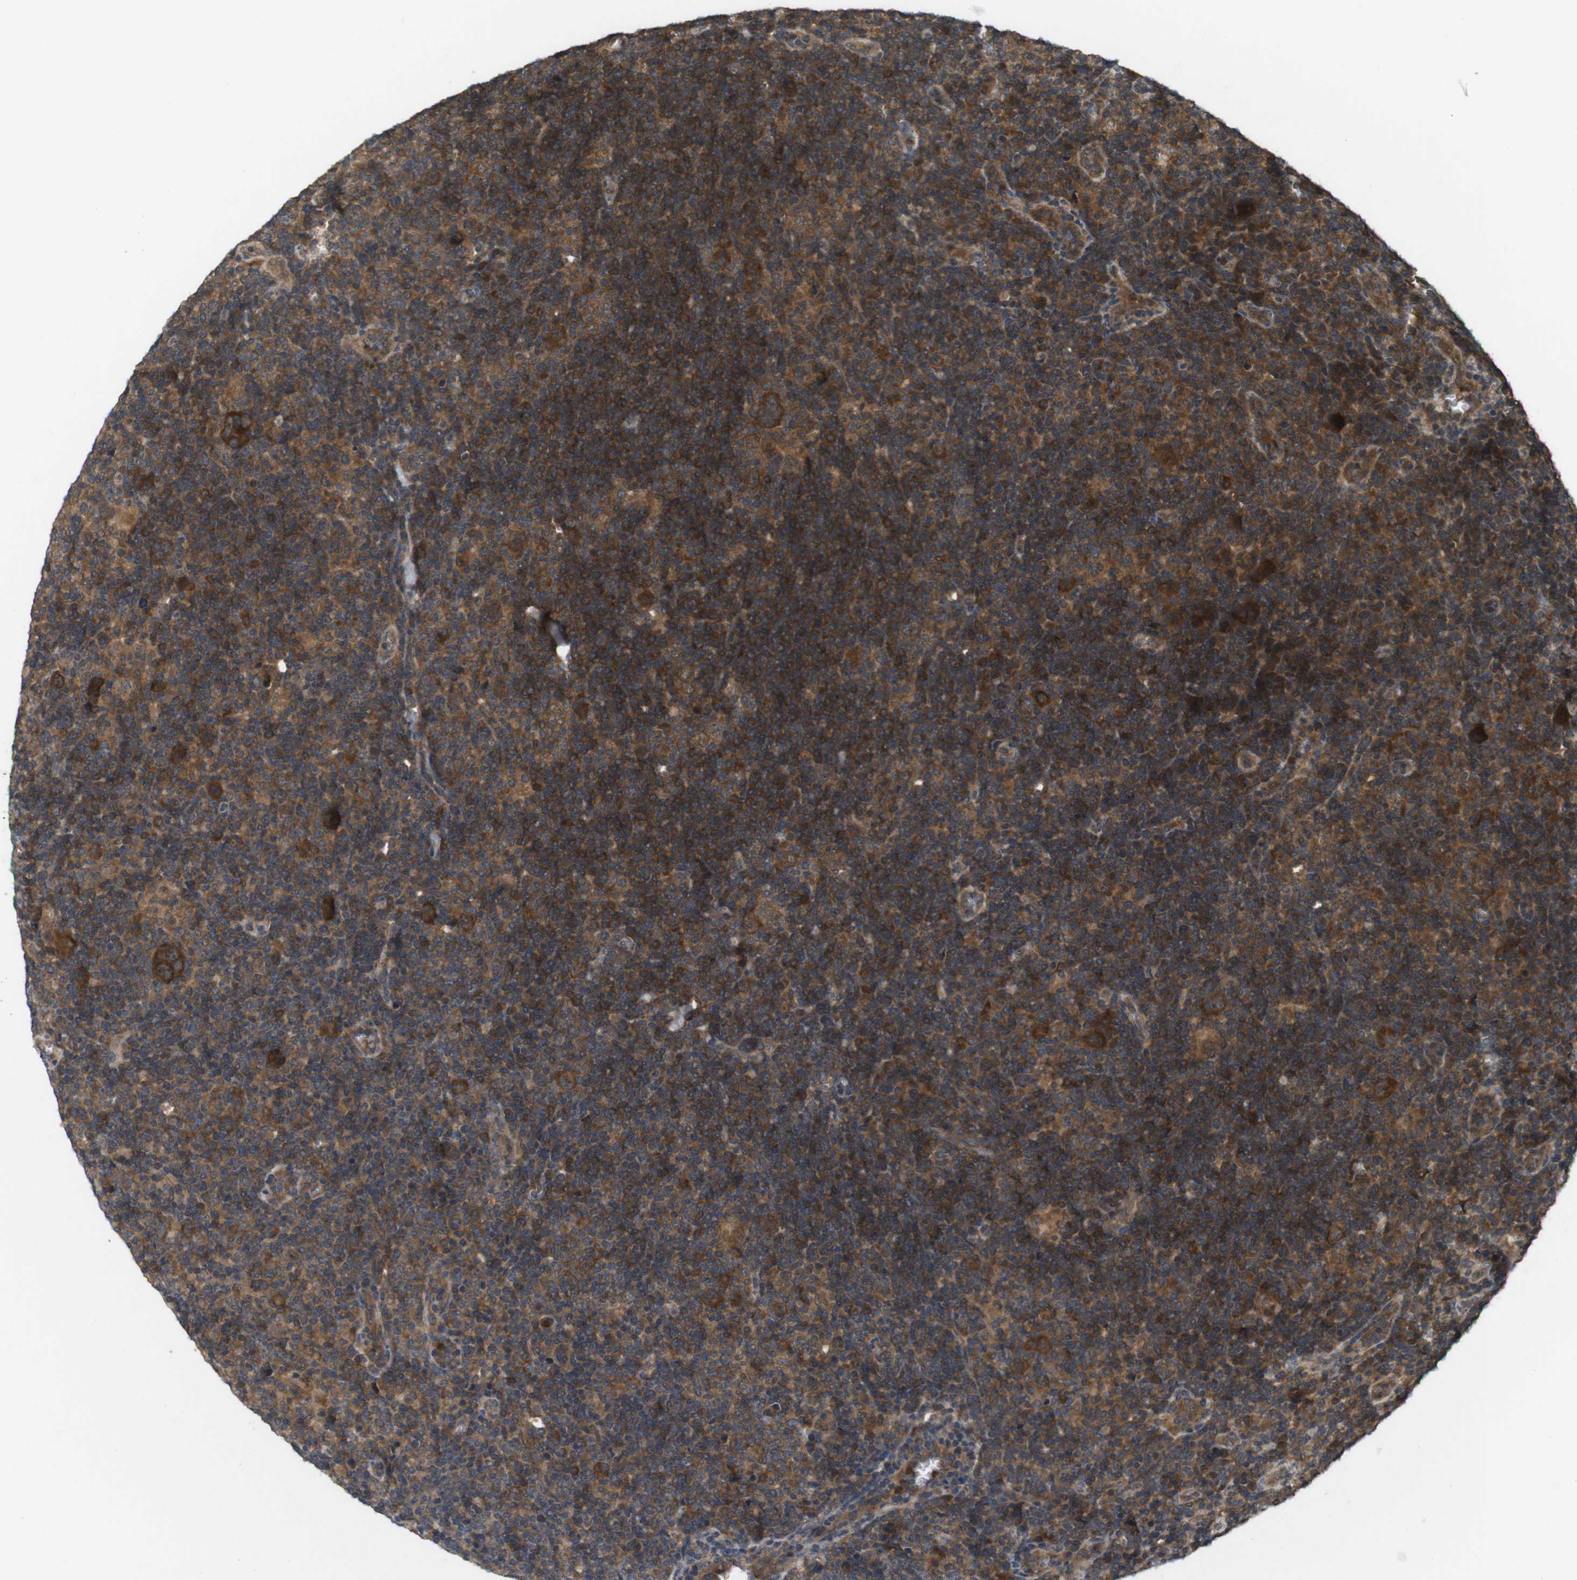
{"staining": {"intensity": "strong", "quantity": ">75%", "location": "cytoplasmic/membranous"}, "tissue": "lymphoma", "cell_type": "Tumor cells", "image_type": "cancer", "snomed": [{"axis": "morphology", "description": "Hodgkin's disease, NOS"}, {"axis": "topography", "description": "Lymph node"}], "caption": "This histopathology image exhibits lymphoma stained with IHC to label a protein in brown. The cytoplasmic/membranous of tumor cells show strong positivity for the protein. Nuclei are counter-stained blue.", "gene": "NFKBIE", "patient": {"sex": "female", "age": 57}}